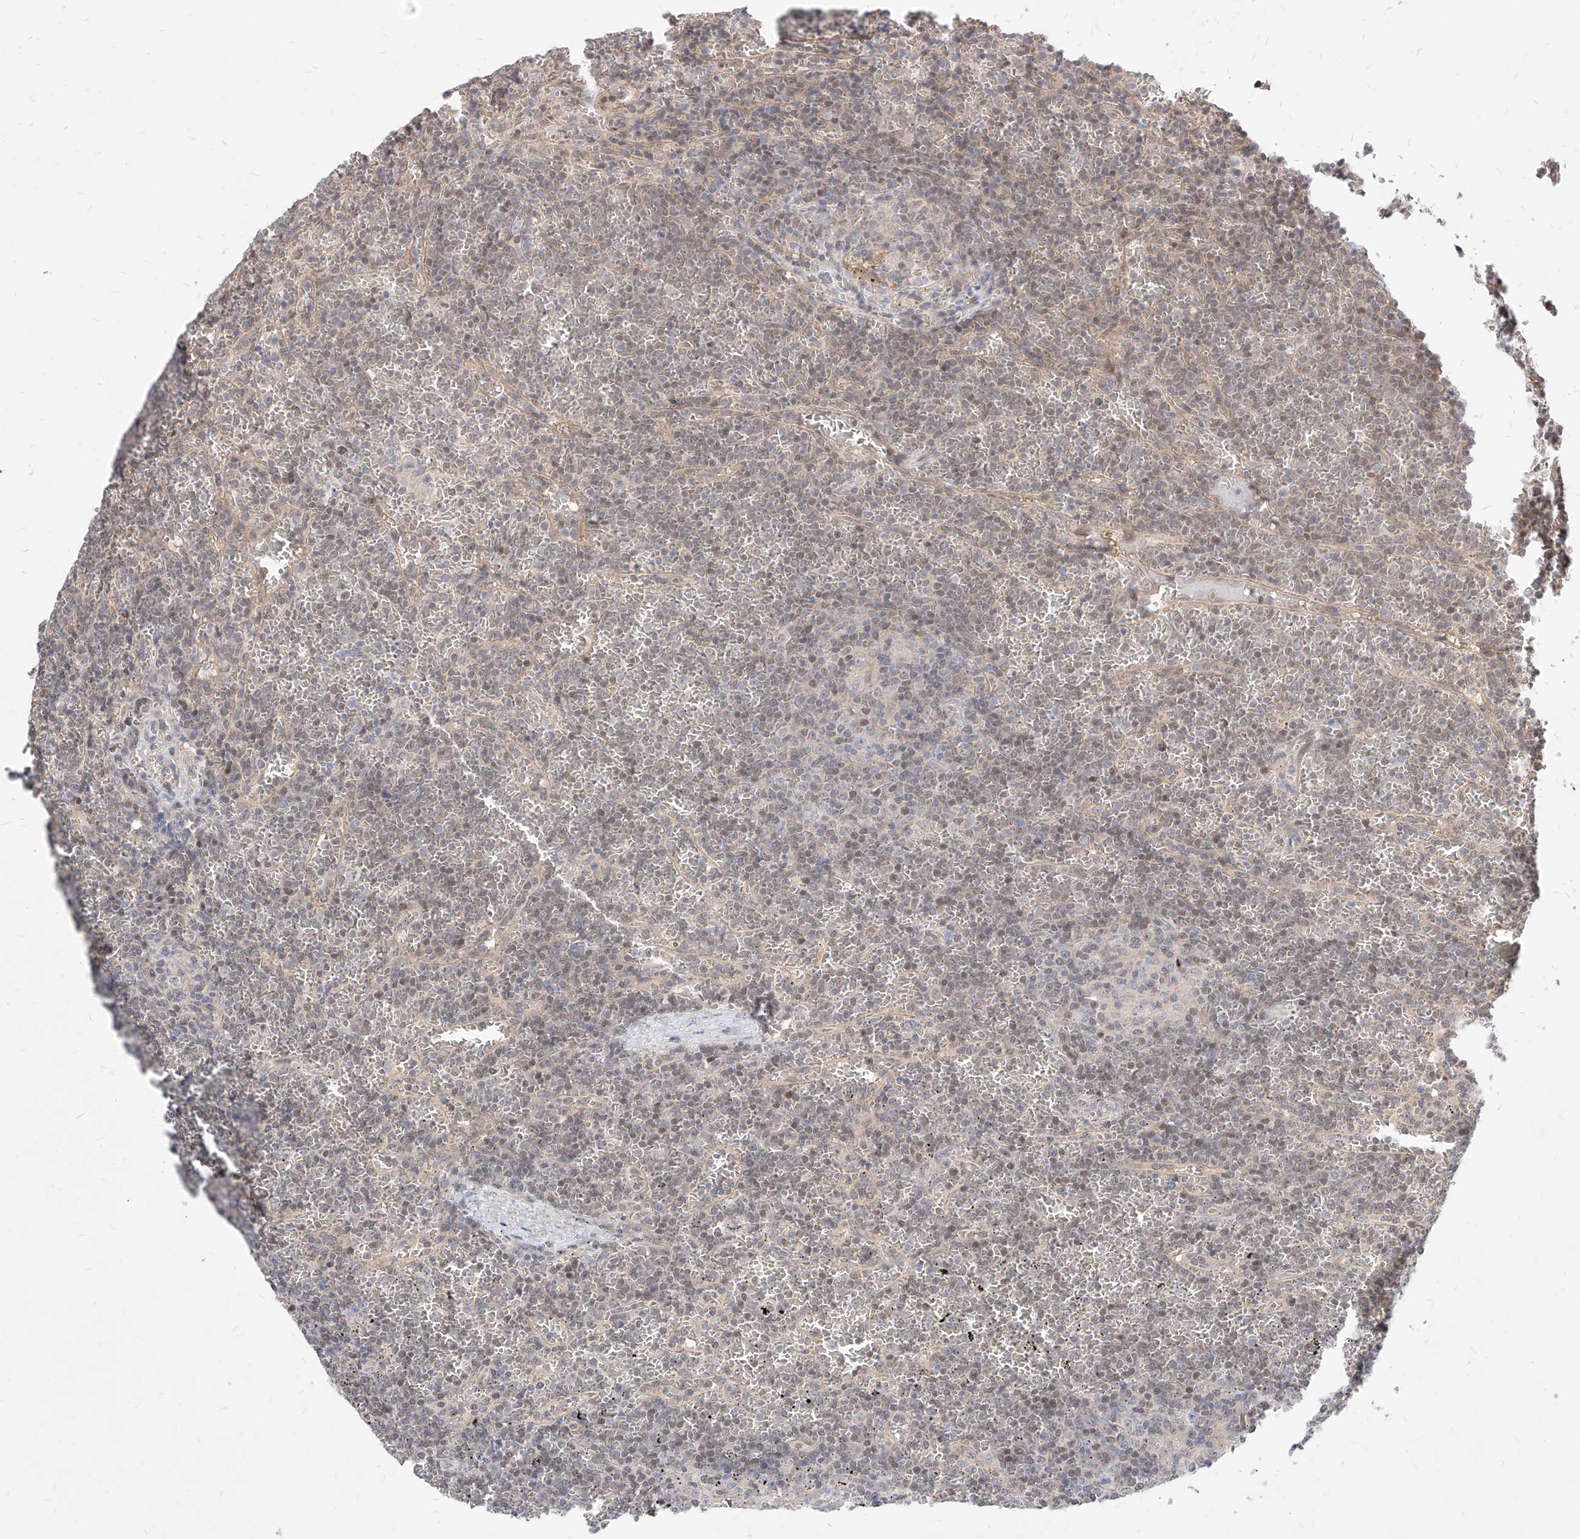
{"staining": {"intensity": "weak", "quantity": "25%-75%", "location": "nuclear"}, "tissue": "lymphoma", "cell_type": "Tumor cells", "image_type": "cancer", "snomed": [{"axis": "morphology", "description": "Malignant lymphoma, non-Hodgkin's type, Low grade"}, {"axis": "topography", "description": "Spleen"}], "caption": "This is a micrograph of immunohistochemistry (IHC) staining of low-grade malignant lymphoma, non-Hodgkin's type, which shows weak expression in the nuclear of tumor cells.", "gene": "TSNAX", "patient": {"sex": "female", "age": 19}}